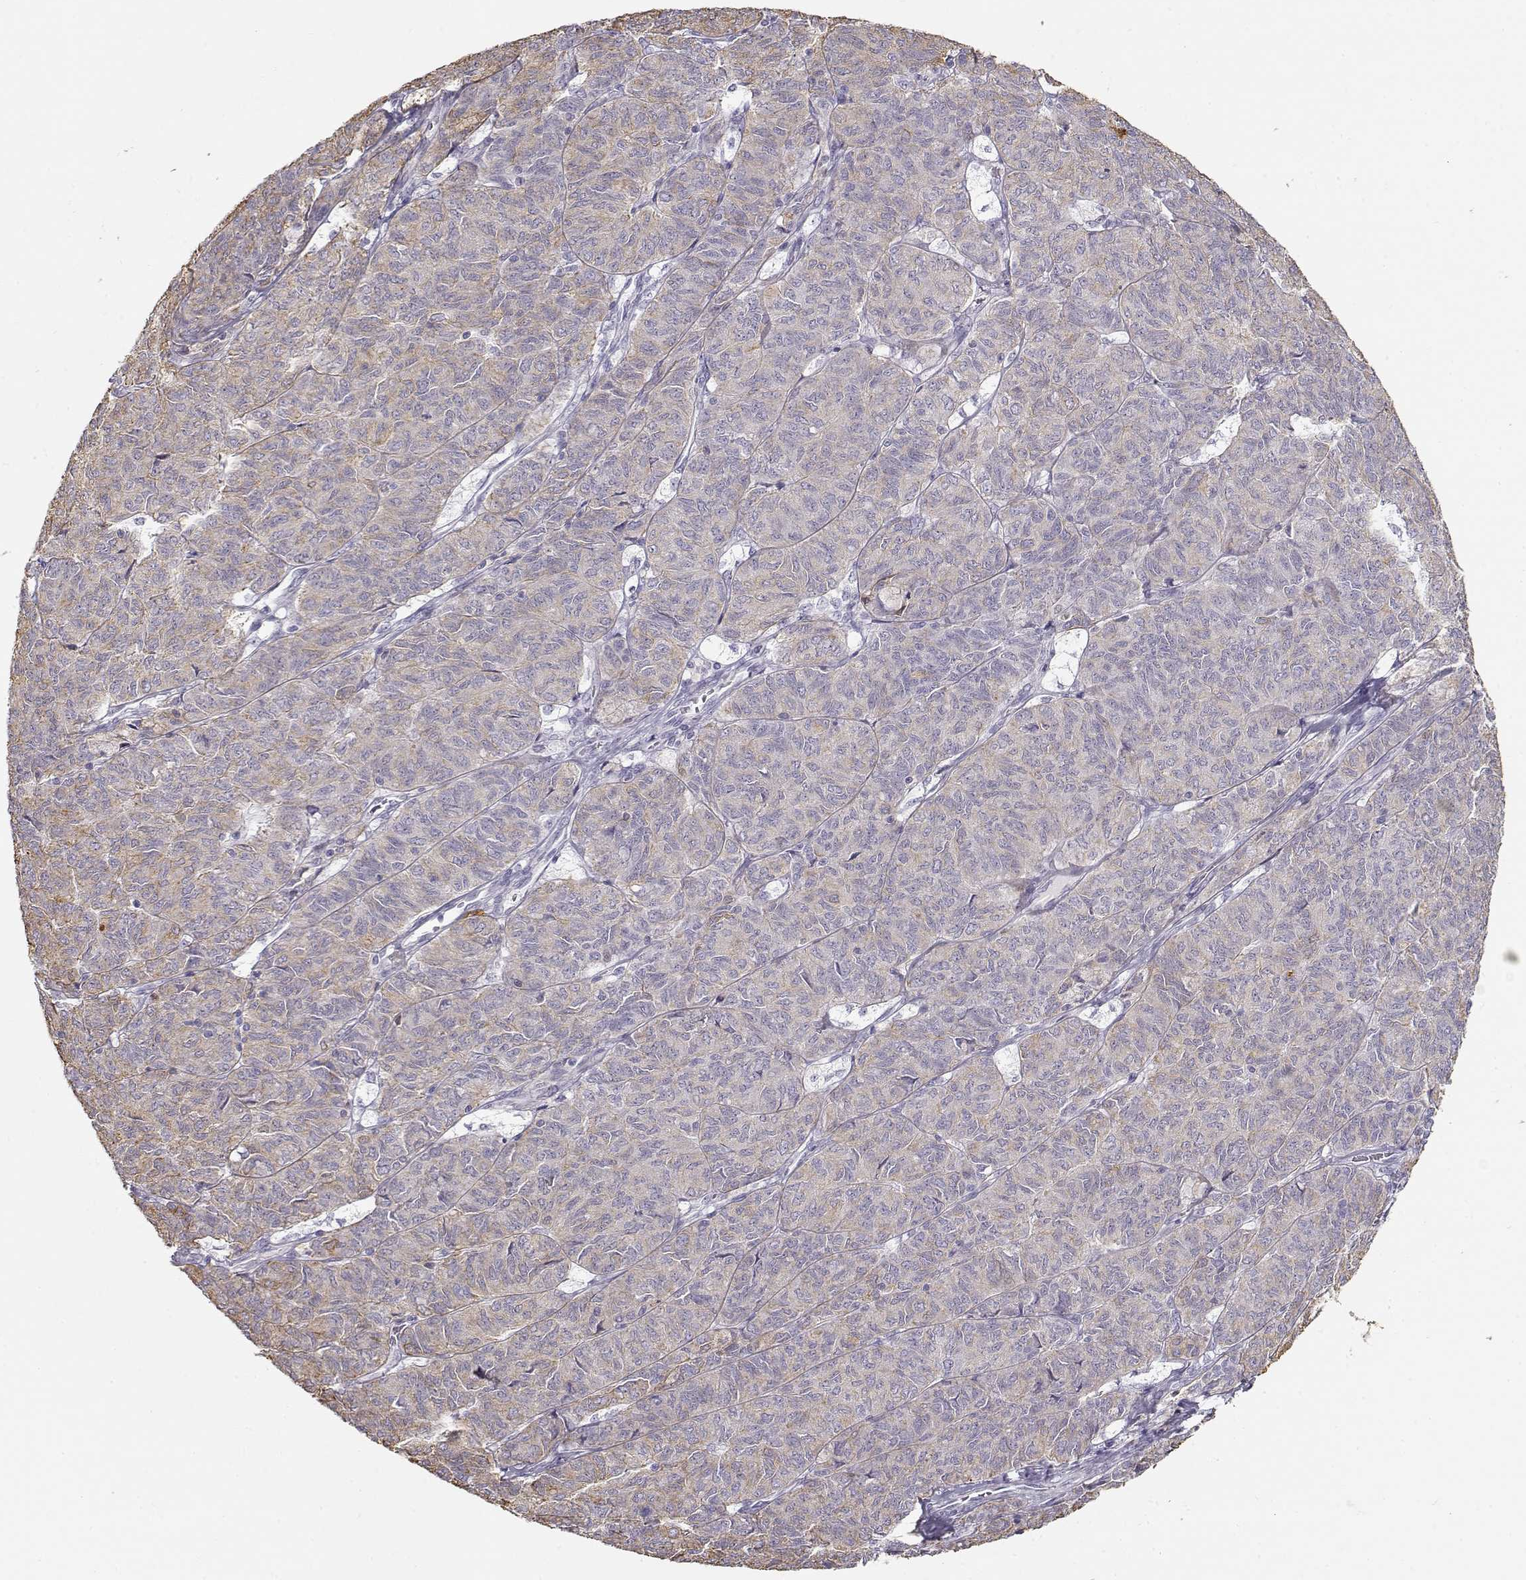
{"staining": {"intensity": "weak", "quantity": "25%-75%", "location": "cytoplasmic/membranous"}, "tissue": "ovarian cancer", "cell_type": "Tumor cells", "image_type": "cancer", "snomed": [{"axis": "morphology", "description": "Carcinoma, endometroid"}, {"axis": "topography", "description": "Ovary"}], "caption": "DAB (3,3'-diaminobenzidine) immunohistochemical staining of human ovarian cancer (endometroid carcinoma) exhibits weak cytoplasmic/membranous protein expression in approximately 25%-75% of tumor cells.", "gene": "S100B", "patient": {"sex": "female", "age": 80}}